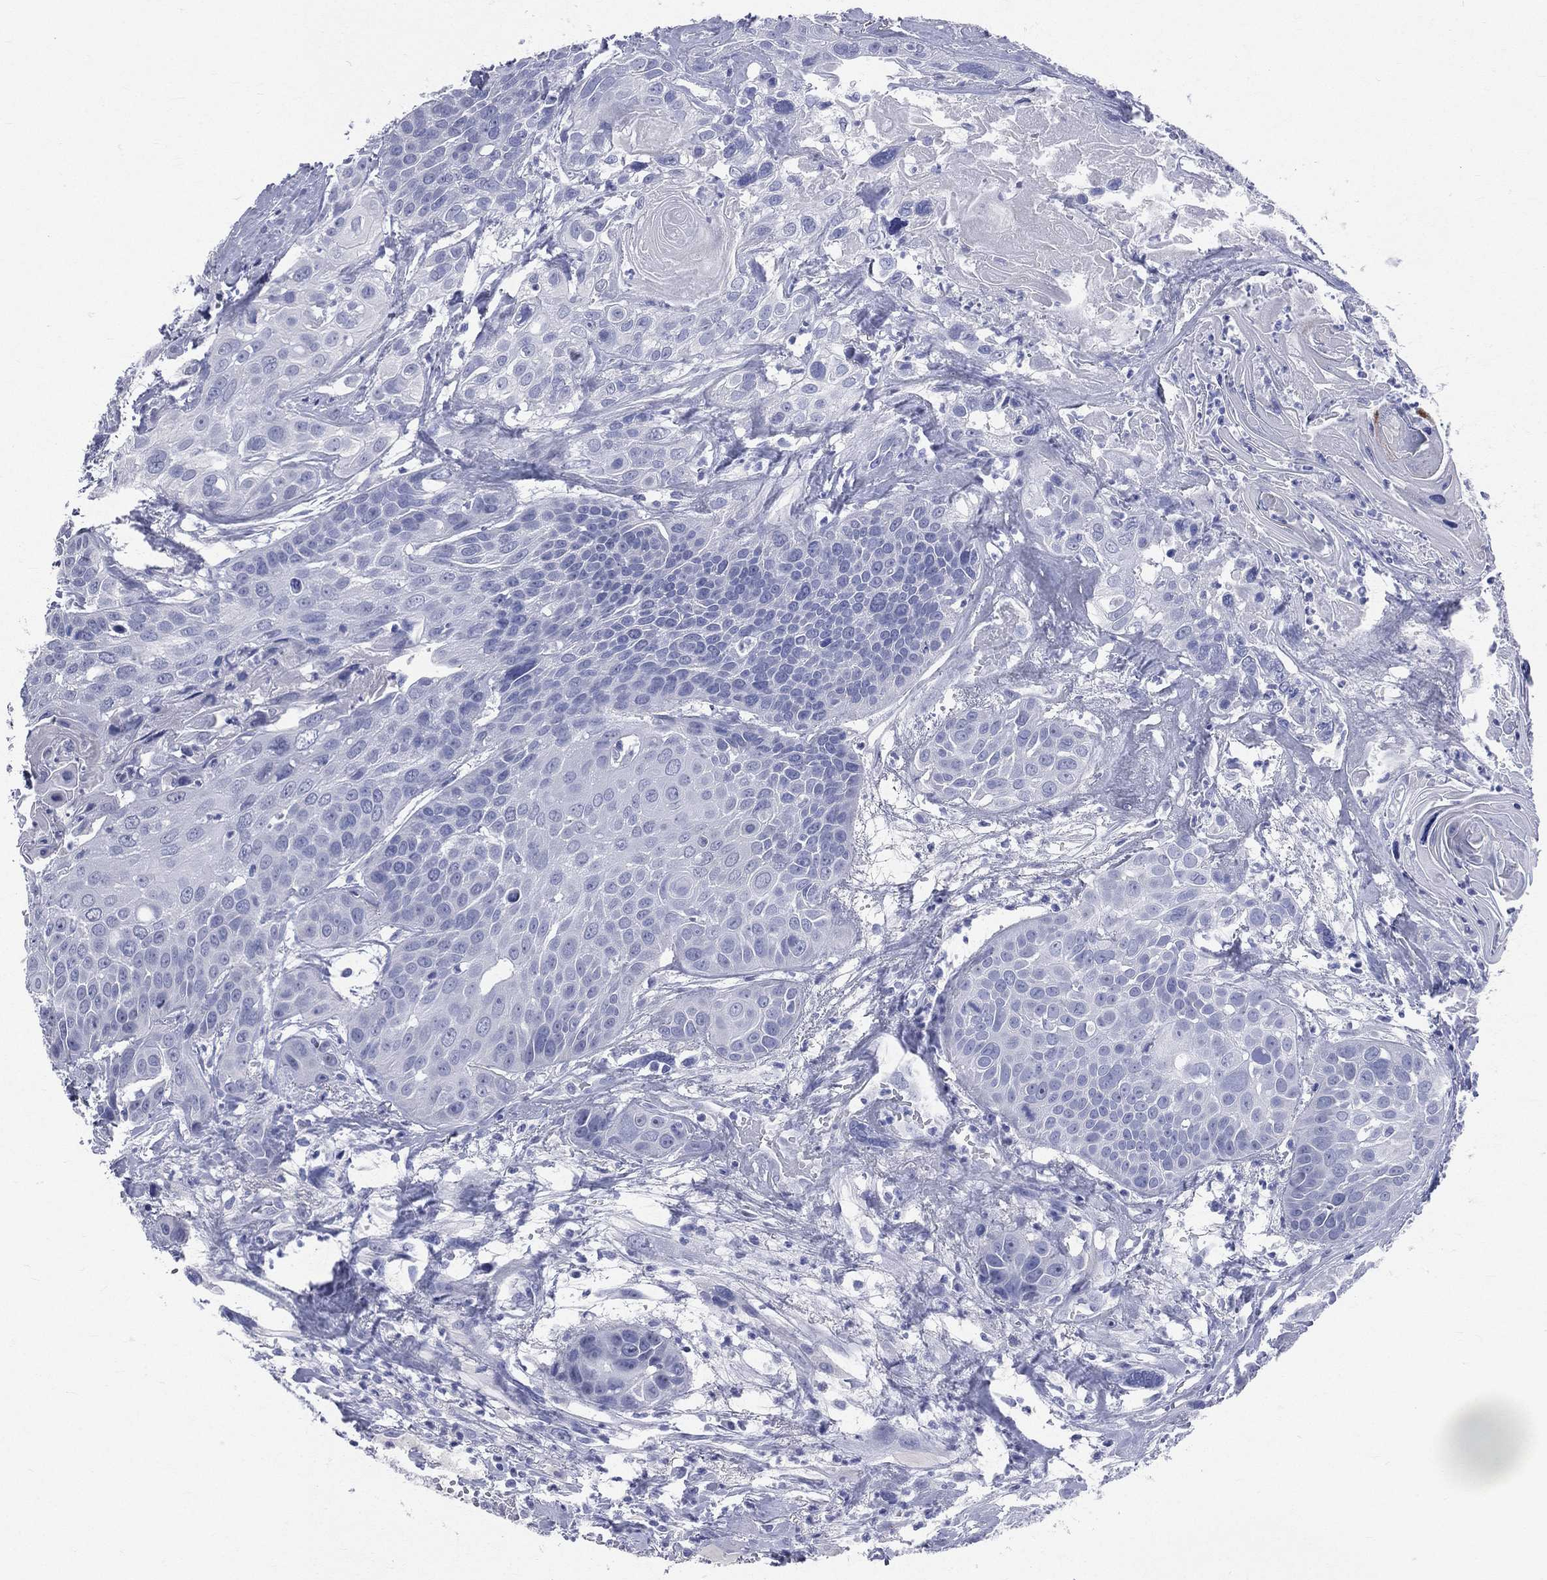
{"staining": {"intensity": "negative", "quantity": "none", "location": "none"}, "tissue": "head and neck cancer", "cell_type": "Tumor cells", "image_type": "cancer", "snomed": [{"axis": "morphology", "description": "Squamous cell carcinoma, NOS"}, {"axis": "topography", "description": "Oral tissue"}, {"axis": "topography", "description": "Head-Neck"}], "caption": "This is a micrograph of immunohistochemistry staining of head and neck cancer (squamous cell carcinoma), which shows no staining in tumor cells. Nuclei are stained in blue.", "gene": "CYLC1", "patient": {"sex": "male", "age": 56}}